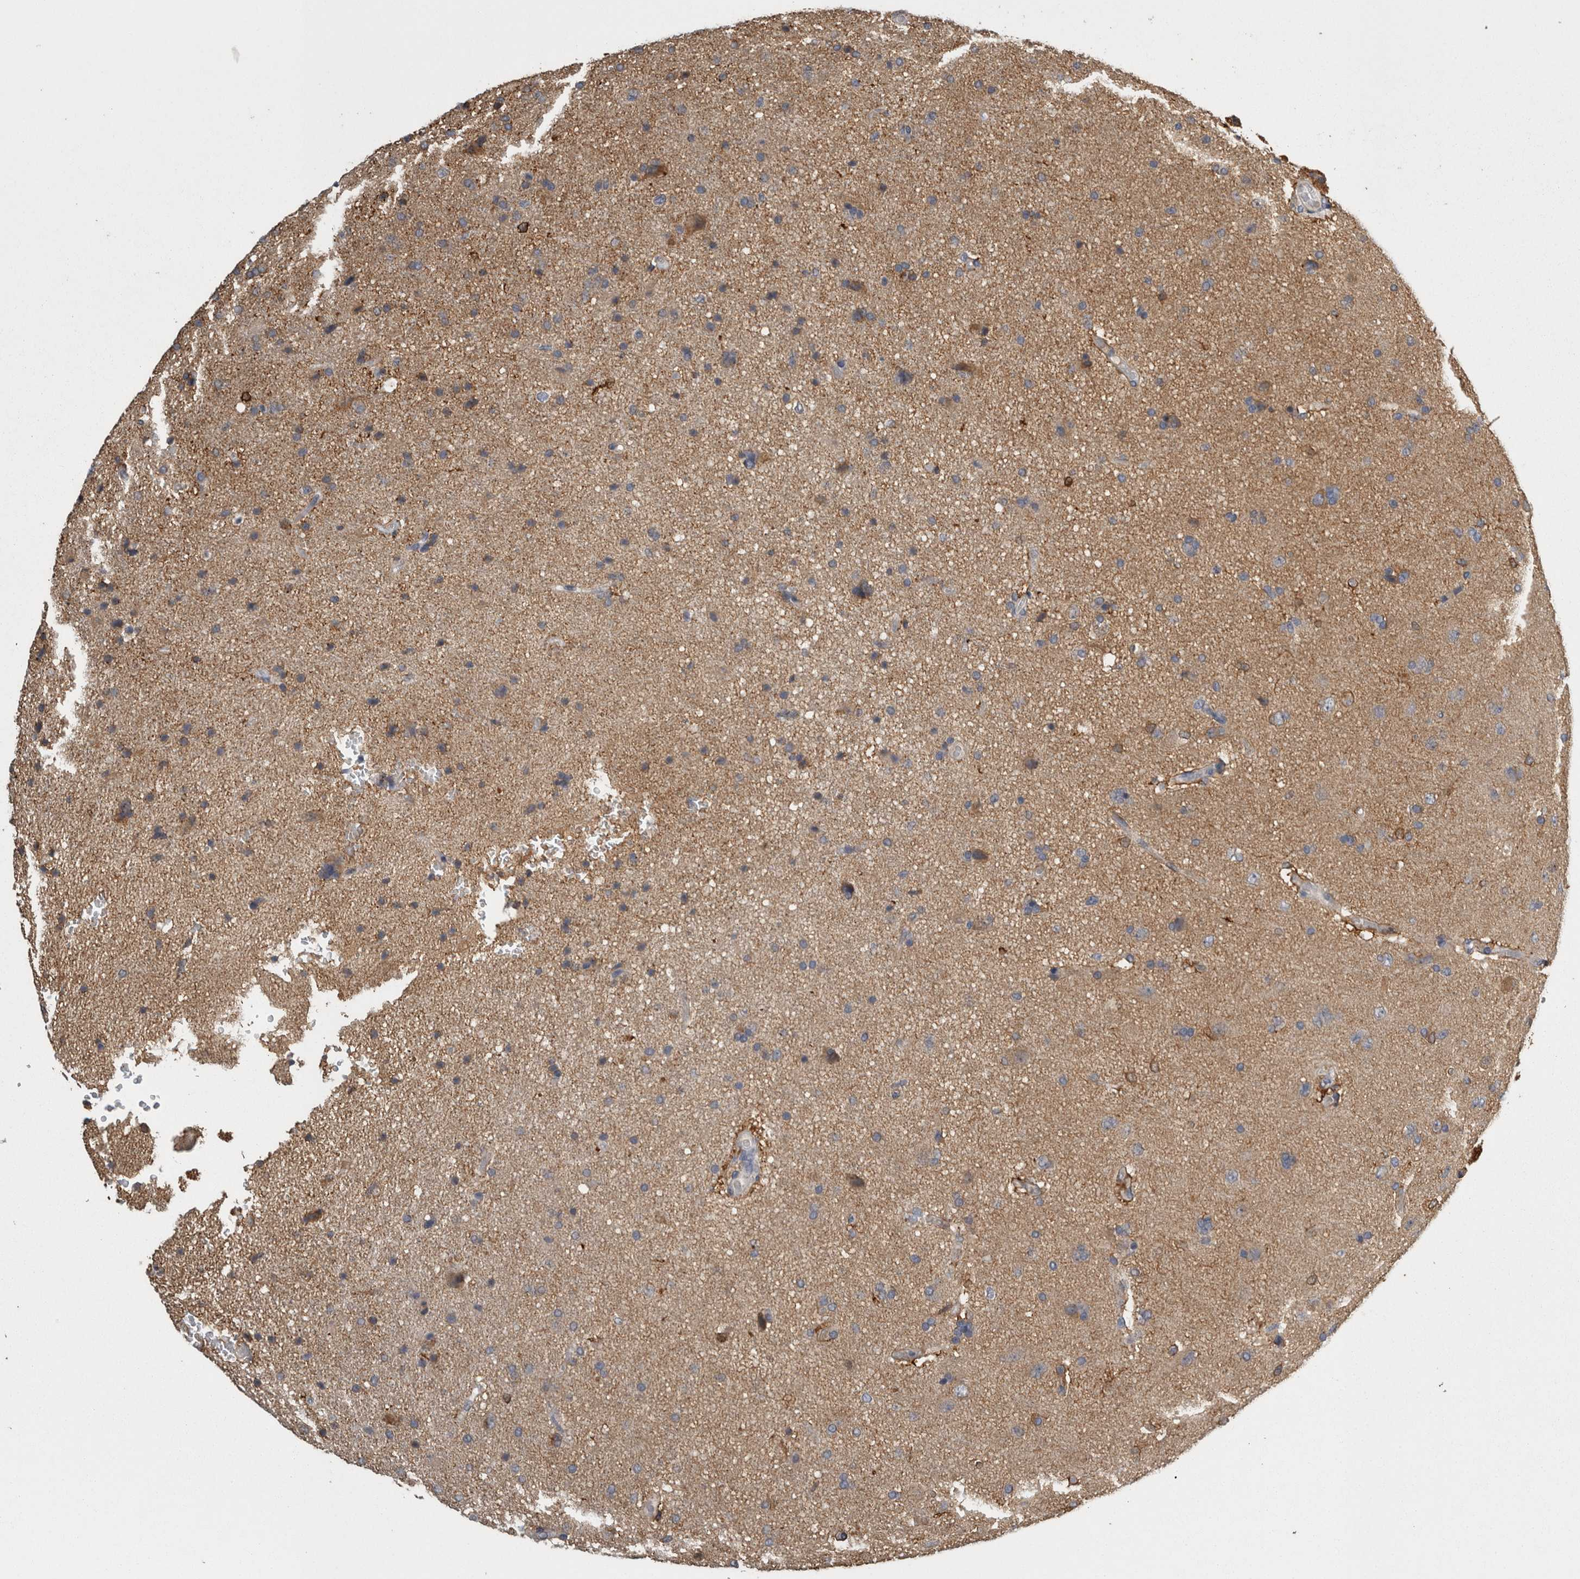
{"staining": {"intensity": "weak", "quantity": "25%-75%", "location": "cytoplasmic/membranous"}, "tissue": "glioma", "cell_type": "Tumor cells", "image_type": "cancer", "snomed": [{"axis": "morphology", "description": "Glioma, malignant, High grade"}, {"axis": "topography", "description": "Brain"}], "caption": "Immunohistochemistry histopathology image of neoplastic tissue: glioma stained using IHC reveals low levels of weak protein expression localized specifically in the cytoplasmic/membranous of tumor cells, appearing as a cytoplasmic/membranous brown color.", "gene": "FRK", "patient": {"sex": "male", "age": 72}}